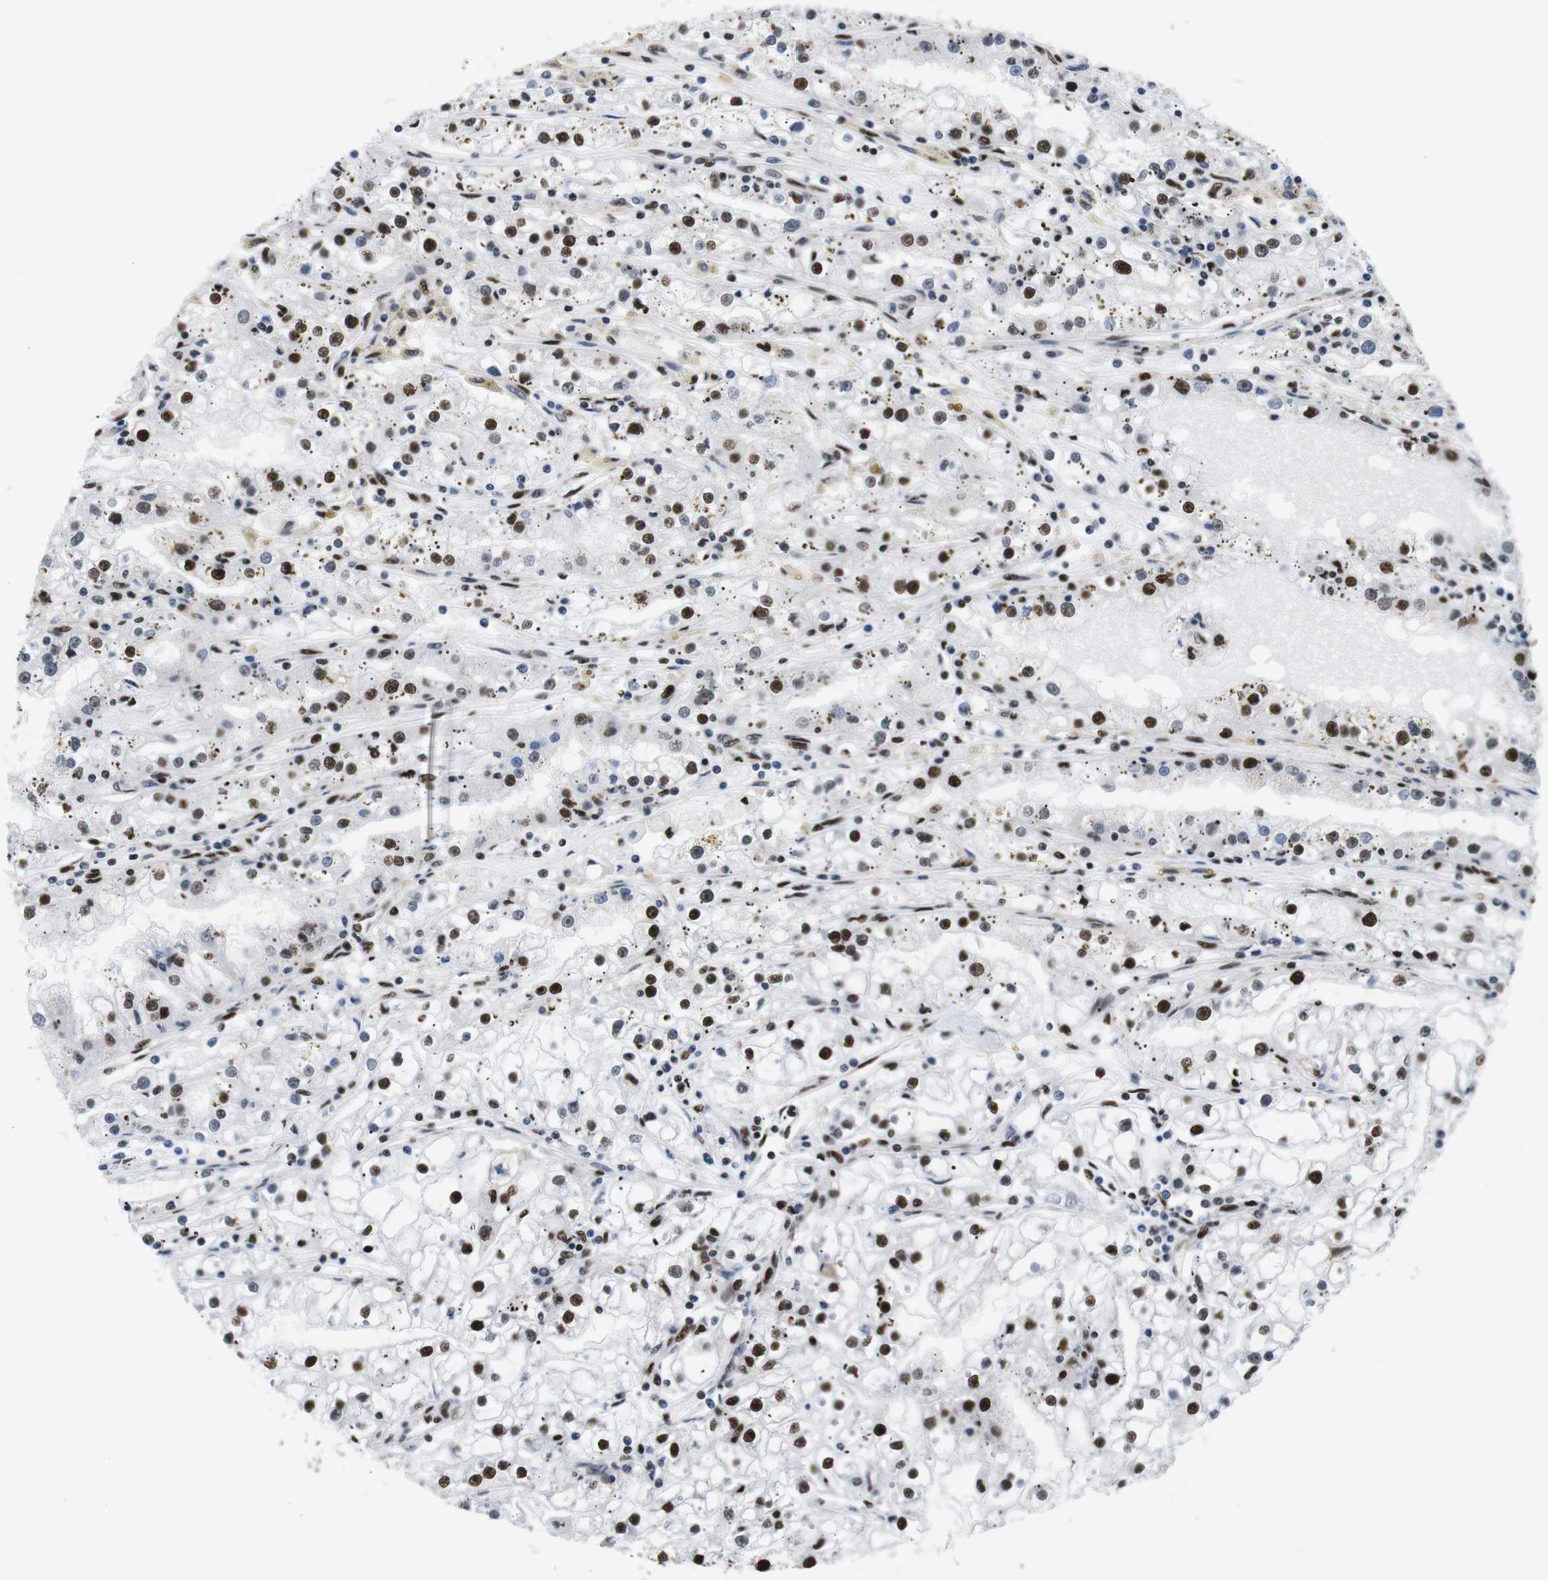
{"staining": {"intensity": "strong", "quantity": "25%-75%", "location": "nuclear"}, "tissue": "renal cancer", "cell_type": "Tumor cells", "image_type": "cancer", "snomed": [{"axis": "morphology", "description": "Adenocarcinoma, NOS"}, {"axis": "topography", "description": "Kidney"}], "caption": "Tumor cells exhibit high levels of strong nuclear expression in approximately 25%-75% of cells in human renal adenocarcinoma.", "gene": "PSME3", "patient": {"sex": "male", "age": 56}}